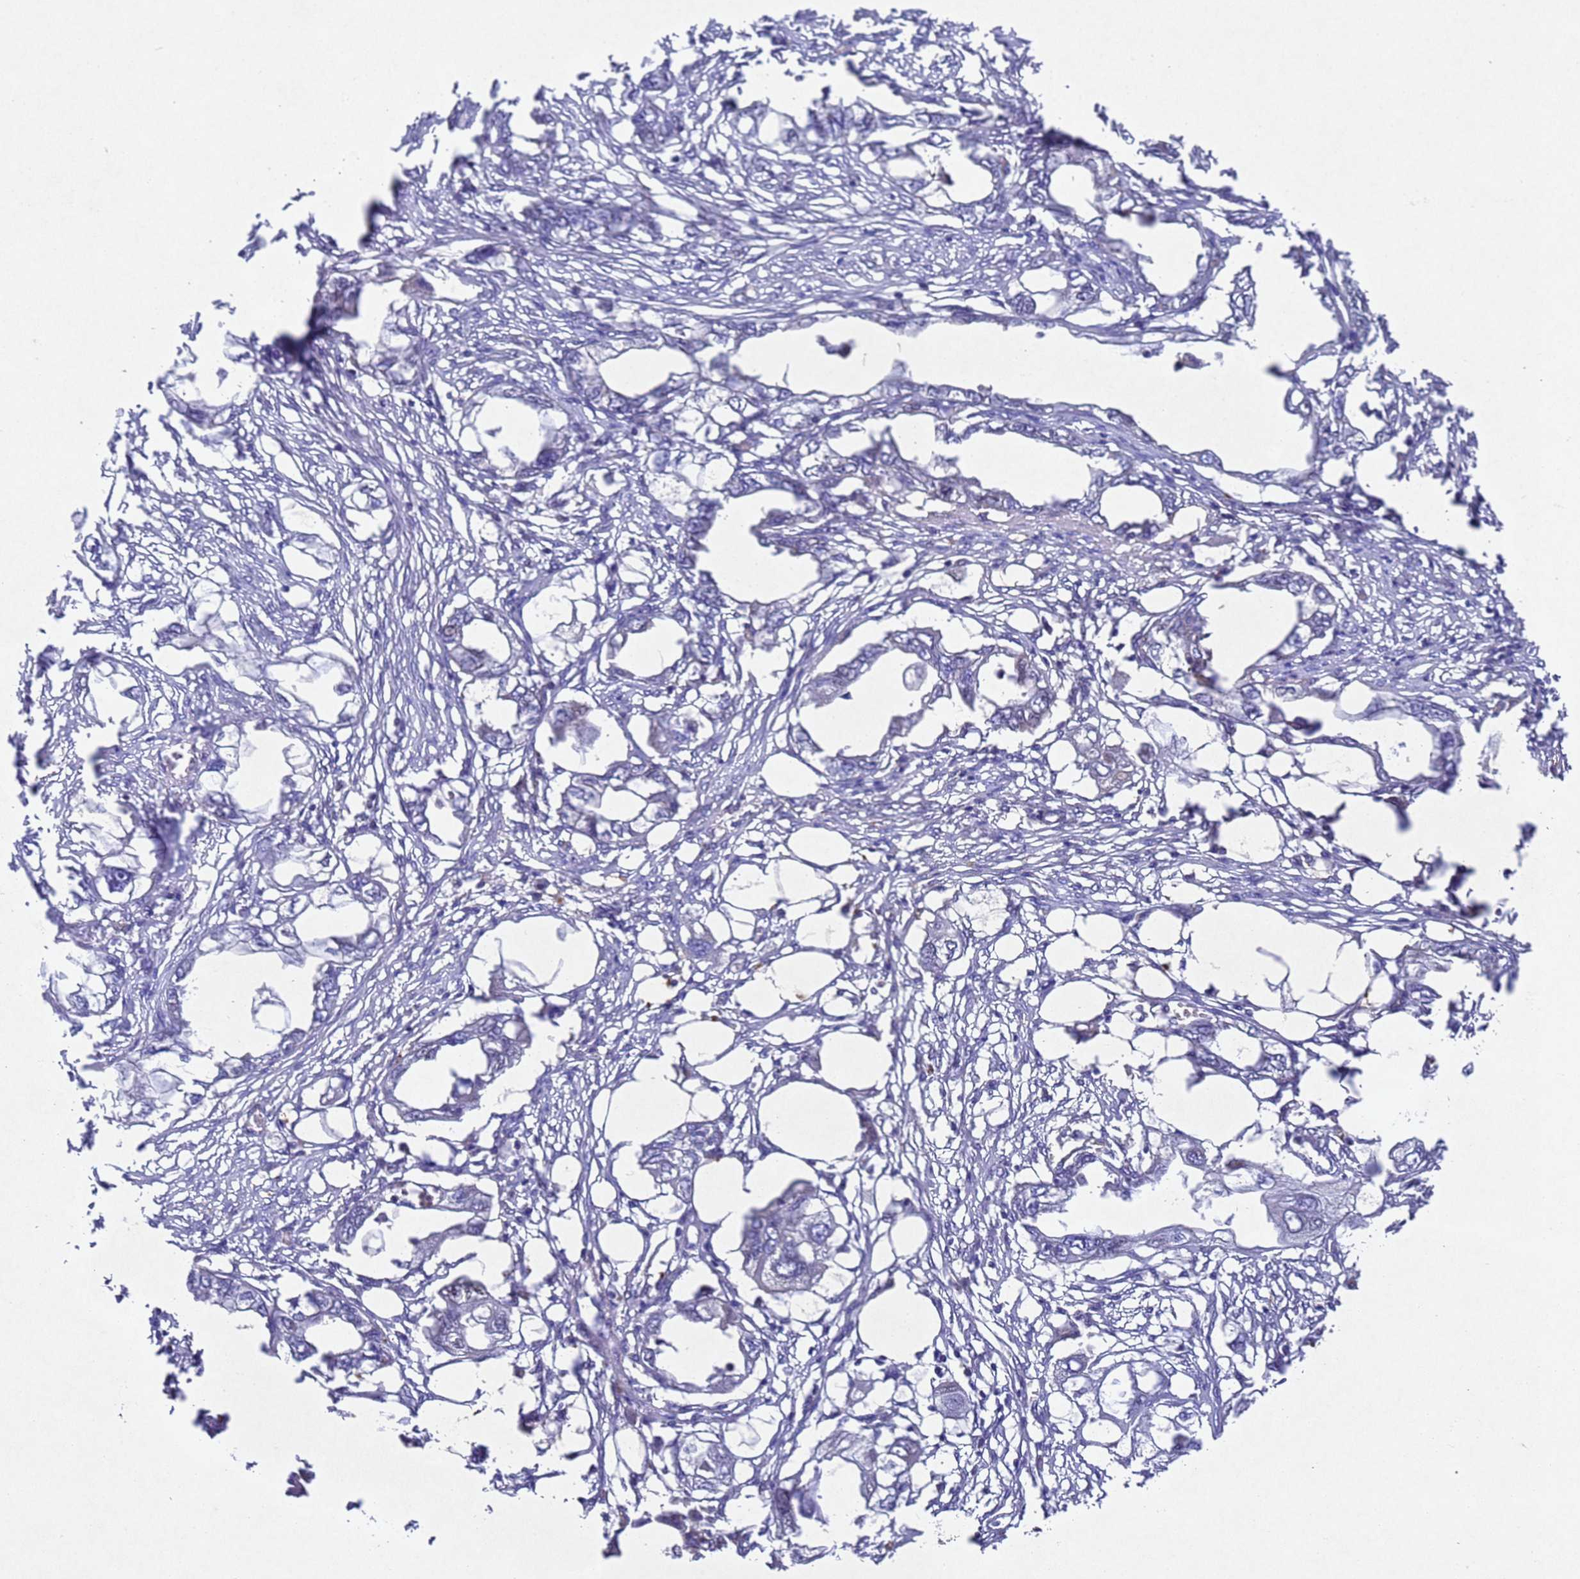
{"staining": {"intensity": "negative", "quantity": "none", "location": "none"}, "tissue": "endometrial cancer", "cell_type": "Tumor cells", "image_type": "cancer", "snomed": [{"axis": "morphology", "description": "Adenocarcinoma, NOS"}, {"axis": "morphology", "description": "Adenocarcinoma, metastatic, NOS"}, {"axis": "topography", "description": "Adipose tissue"}, {"axis": "topography", "description": "Endometrium"}], "caption": "Endometrial adenocarcinoma was stained to show a protein in brown. There is no significant expression in tumor cells.", "gene": "TBK1", "patient": {"sex": "female", "age": 67}}